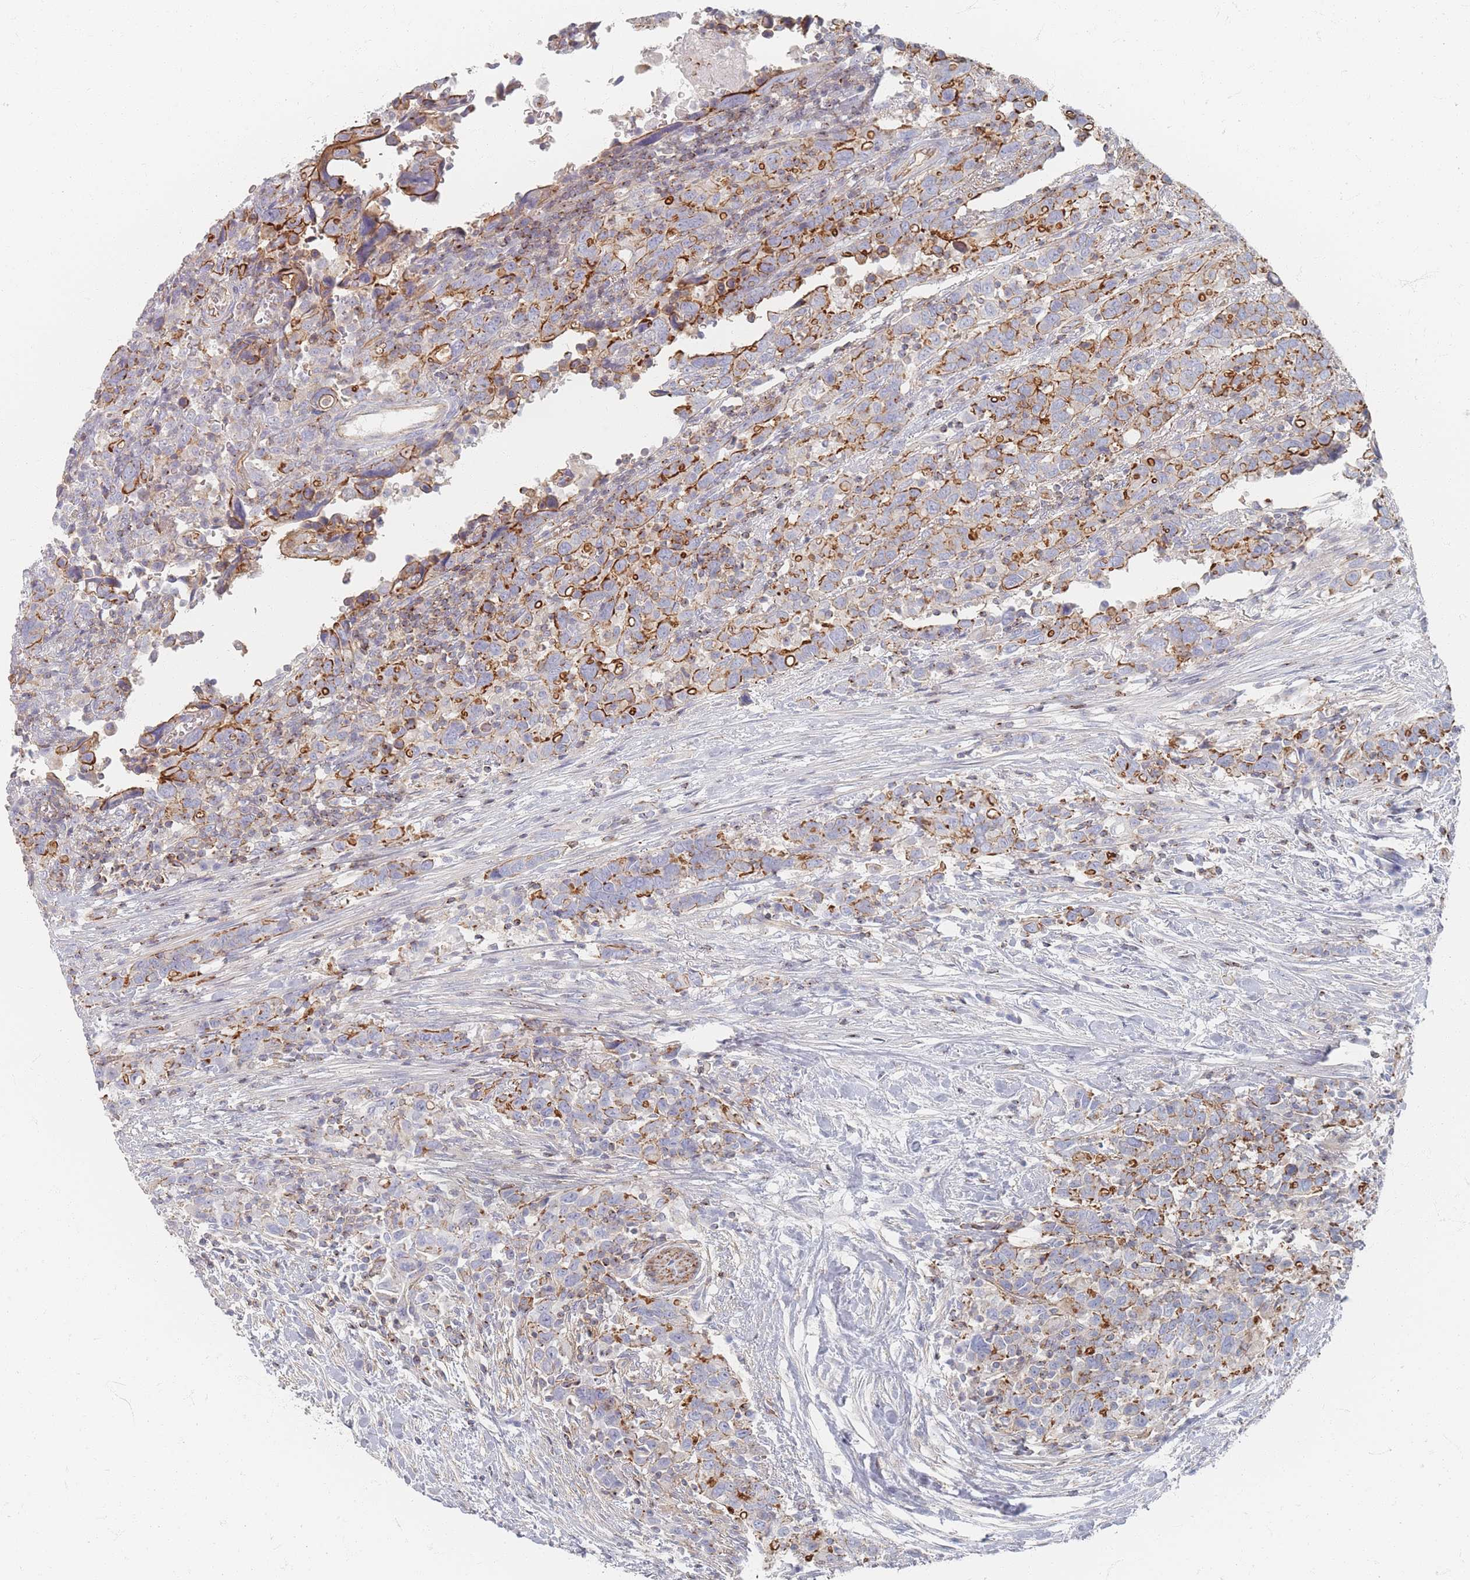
{"staining": {"intensity": "moderate", "quantity": "25%-75%", "location": "cytoplasmic/membranous"}, "tissue": "urothelial cancer", "cell_type": "Tumor cells", "image_type": "cancer", "snomed": [{"axis": "morphology", "description": "Urothelial carcinoma, High grade"}, {"axis": "topography", "description": "Urinary bladder"}], "caption": "Immunohistochemistry (DAB) staining of high-grade urothelial carcinoma reveals moderate cytoplasmic/membranous protein expression in approximately 25%-75% of tumor cells. (DAB (3,3'-diaminobenzidine) IHC with brightfield microscopy, high magnification).", "gene": "GNB1", "patient": {"sex": "male", "age": 61}}